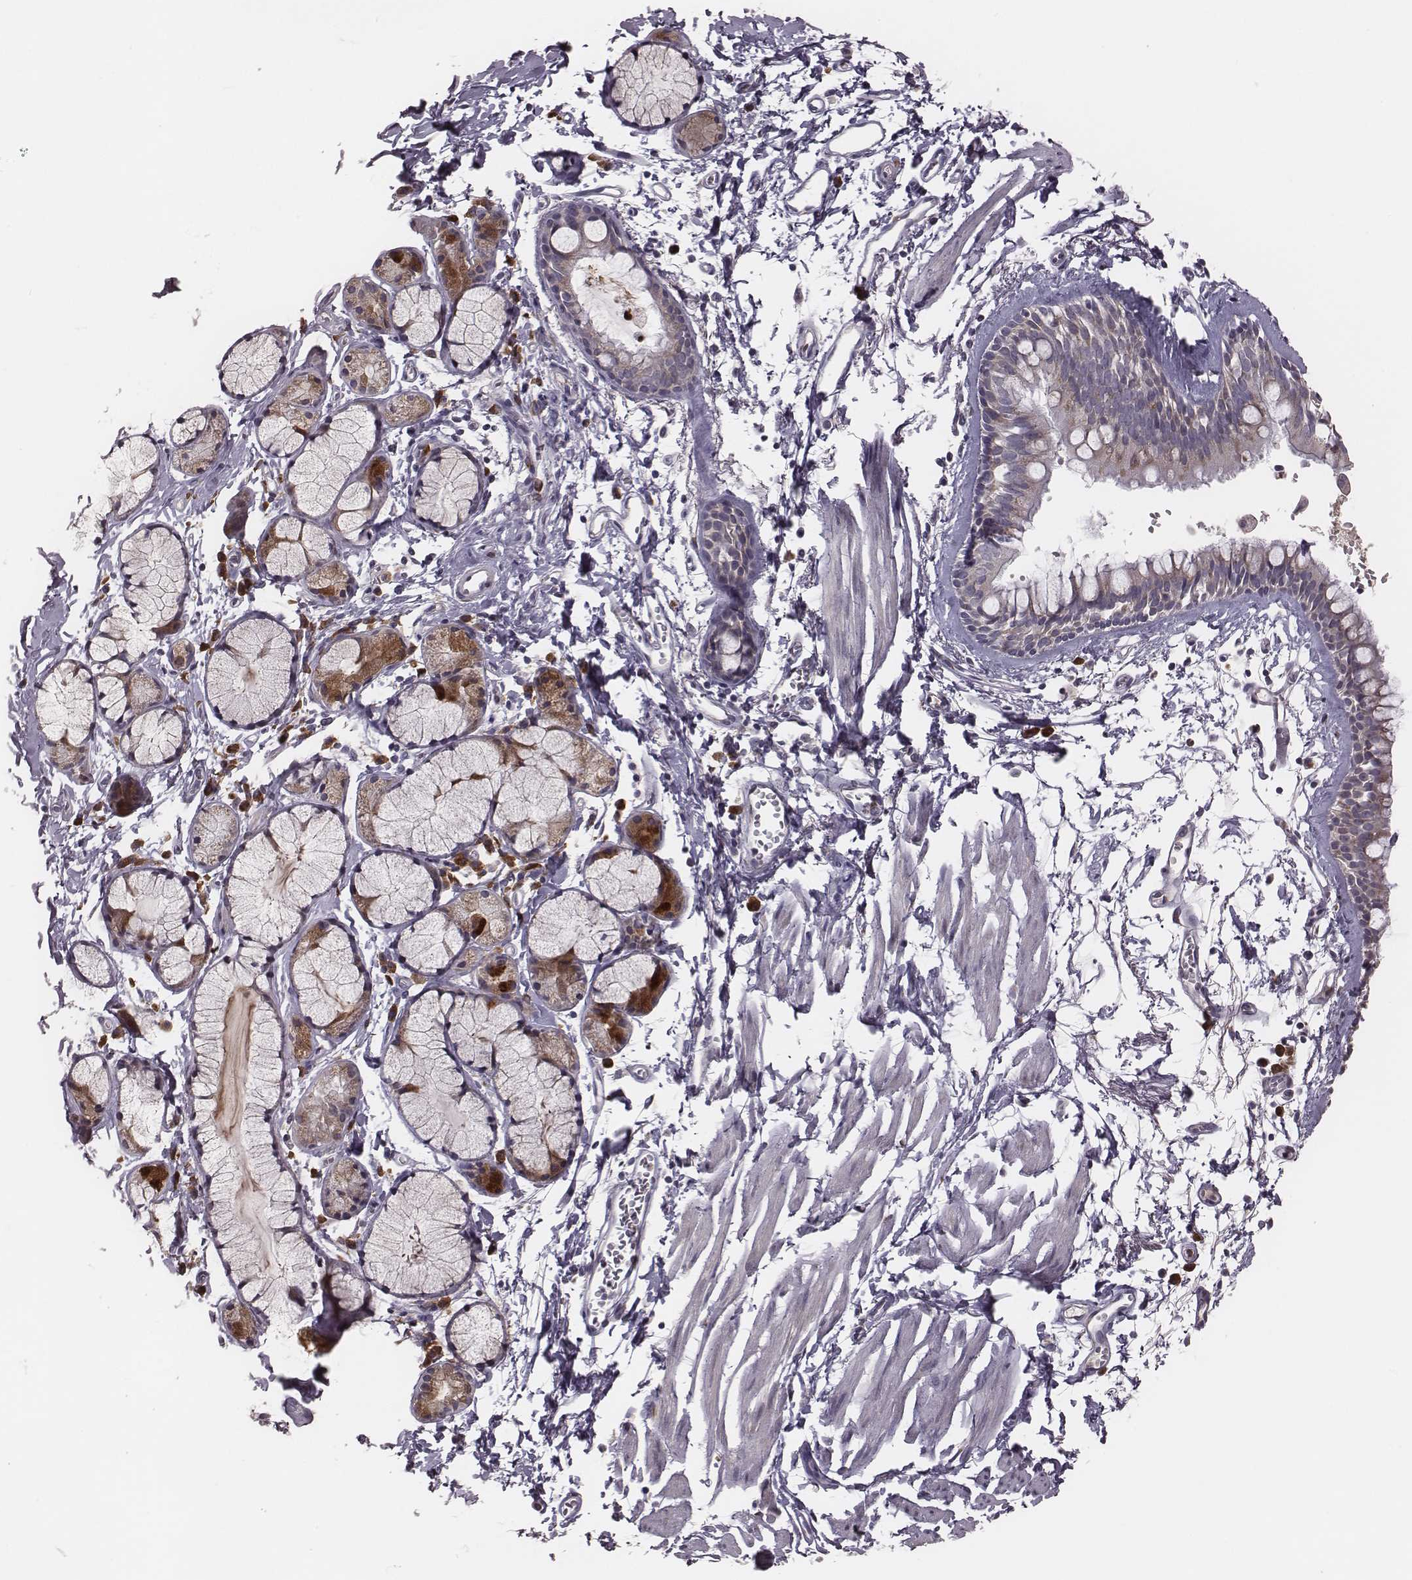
{"staining": {"intensity": "moderate", "quantity": "<25%", "location": "cytoplasmic/membranous"}, "tissue": "bronchus", "cell_type": "Respiratory epithelial cells", "image_type": "normal", "snomed": [{"axis": "morphology", "description": "Normal tissue, NOS"}, {"axis": "topography", "description": "Cartilage tissue"}, {"axis": "topography", "description": "Bronchus"}], "caption": "A histopathology image of human bronchus stained for a protein shows moderate cytoplasmic/membranous brown staining in respiratory epithelial cells. The staining was performed using DAB (3,3'-diaminobenzidine), with brown indicating positive protein expression. Nuclei are stained blue with hematoxylin.", "gene": "P2RX5", "patient": {"sex": "female", "age": 59}}